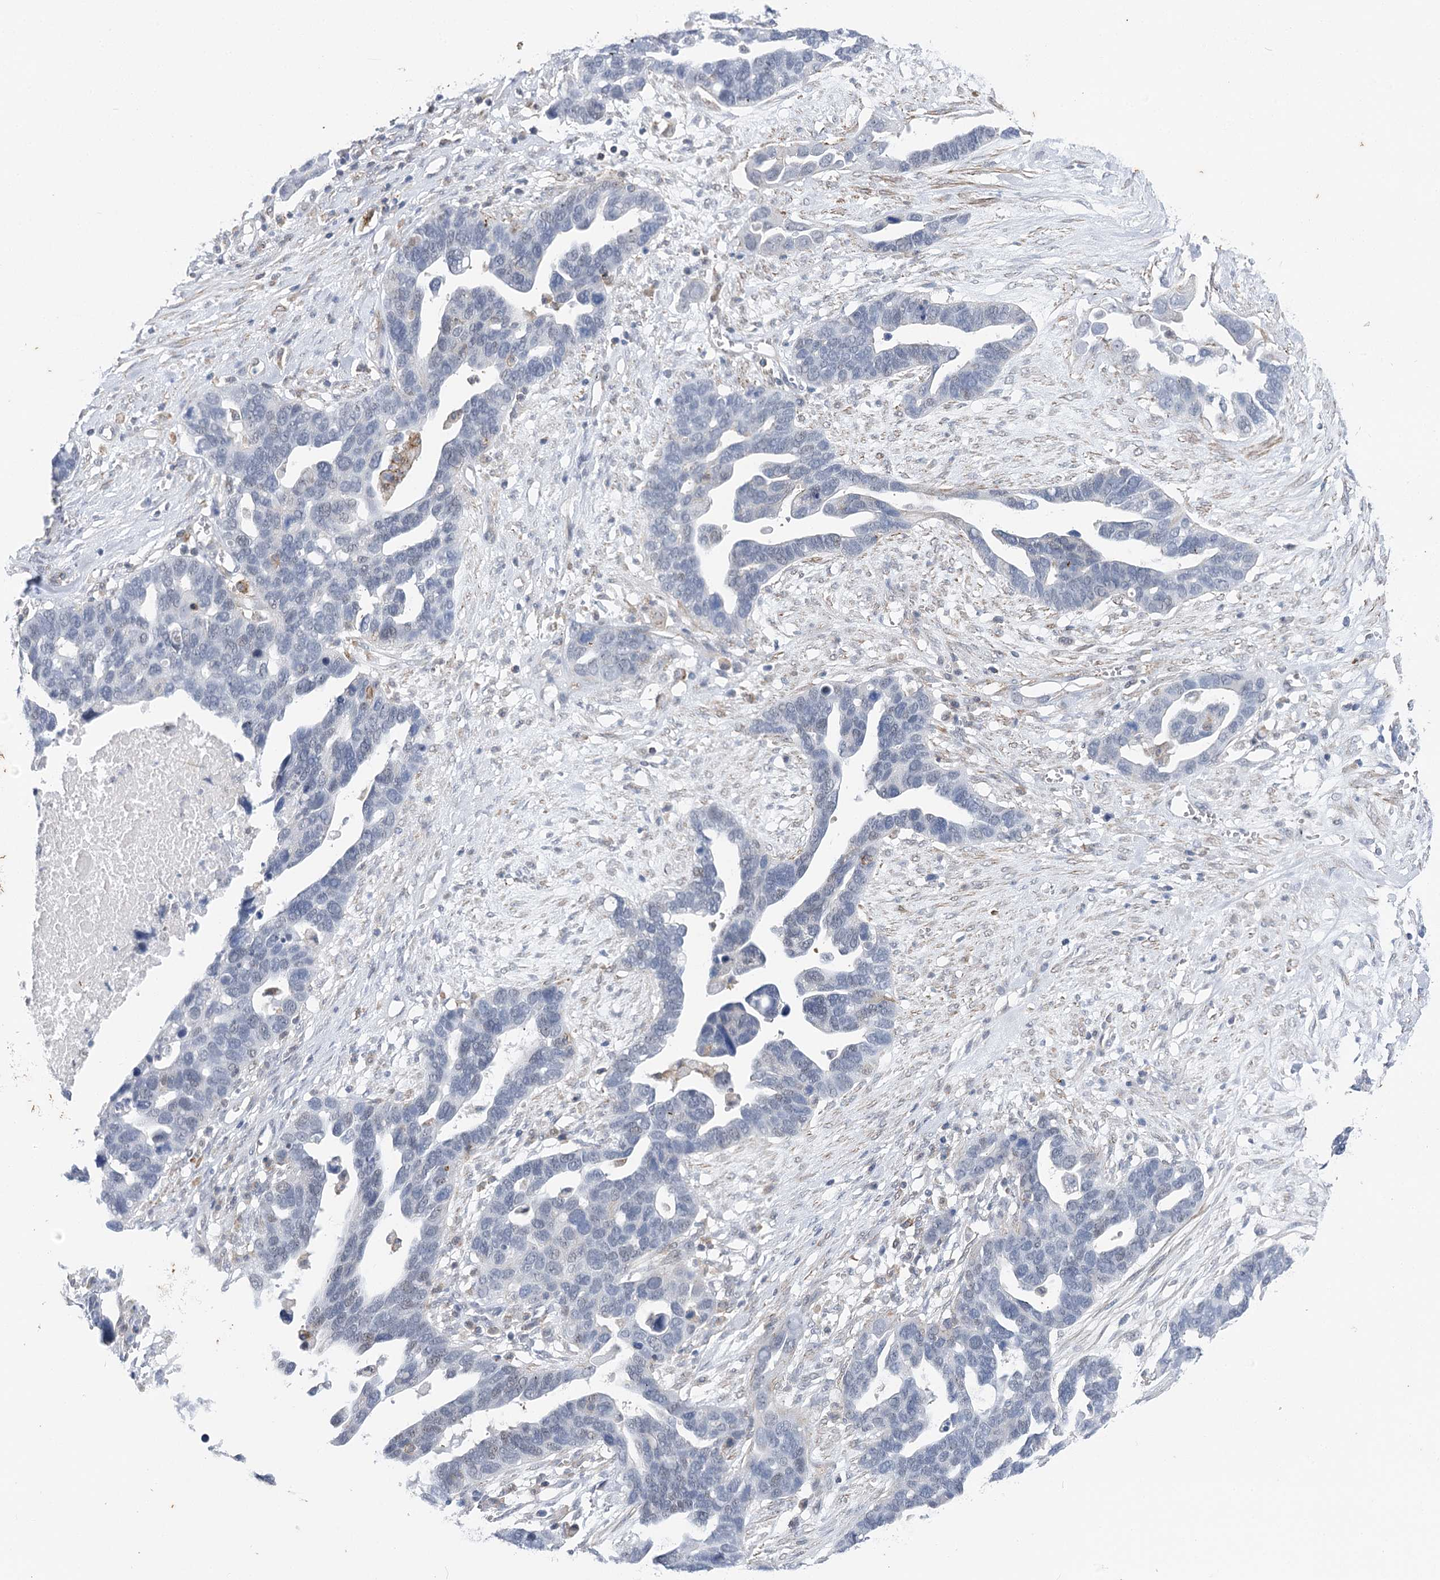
{"staining": {"intensity": "negative", "quantity": "none", "location": "none"}, "tissue": "ovarian cancer", "cell_type": "Tumor cells", "image_type": "cancer", "snomed": [{"axis": "morphology", "description": "Cystadenocarcinoma, serous, NOS"}, {"axis": "topography", "description": "Ovary"}], "caption": "High magnification brightfield microscopy of ovarian cancer stained with DAB (brown) and counterstained with hematoxylin (blue): tumor cells show no significant expression. (DAB IHC with hematoxylin counter stain).", "gene": "AGXT2", "patient": {"sex": "female", "age": 54}}